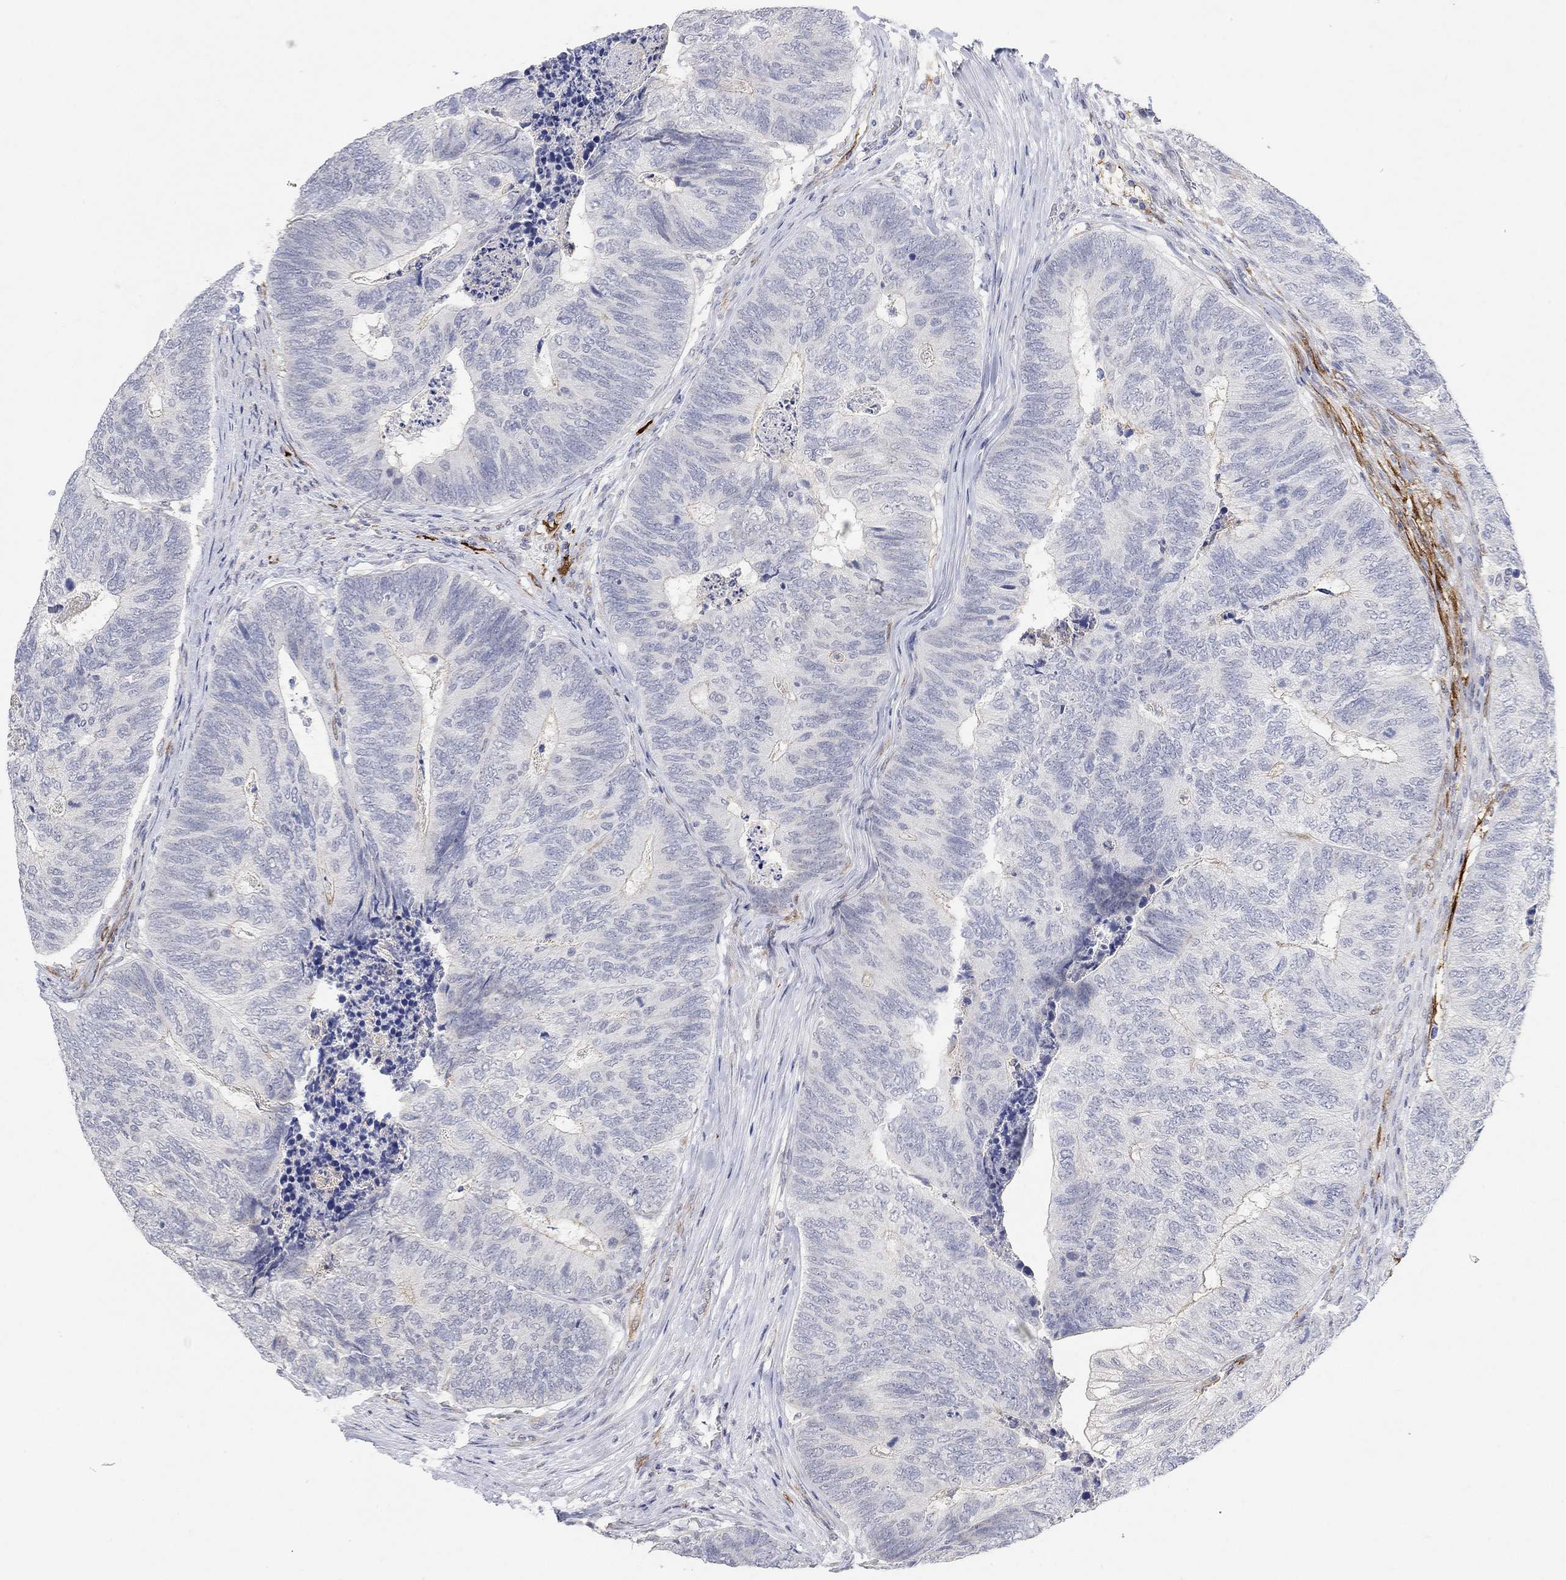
{"staining": {"intensity": "negative", "quantity": "none", "location": "none"}, "tissue": "colorectal cancer", "cell_type": "Tumor cells", "image_type": "cancer", "snomed": [{"axis": "morphology", "description": "Adenocarcinoma, NOS"}, {"axis": "topography", "description": "Colon"}], "caption": "Immunohistochemistry (IHC) micrograph of neoplastic tissue: colorectal cancer stained with DAB reveals no significant protein expression in tumor cells.", "gene": "VAT1L", "patient": {"sex": "female", "age": 67}}